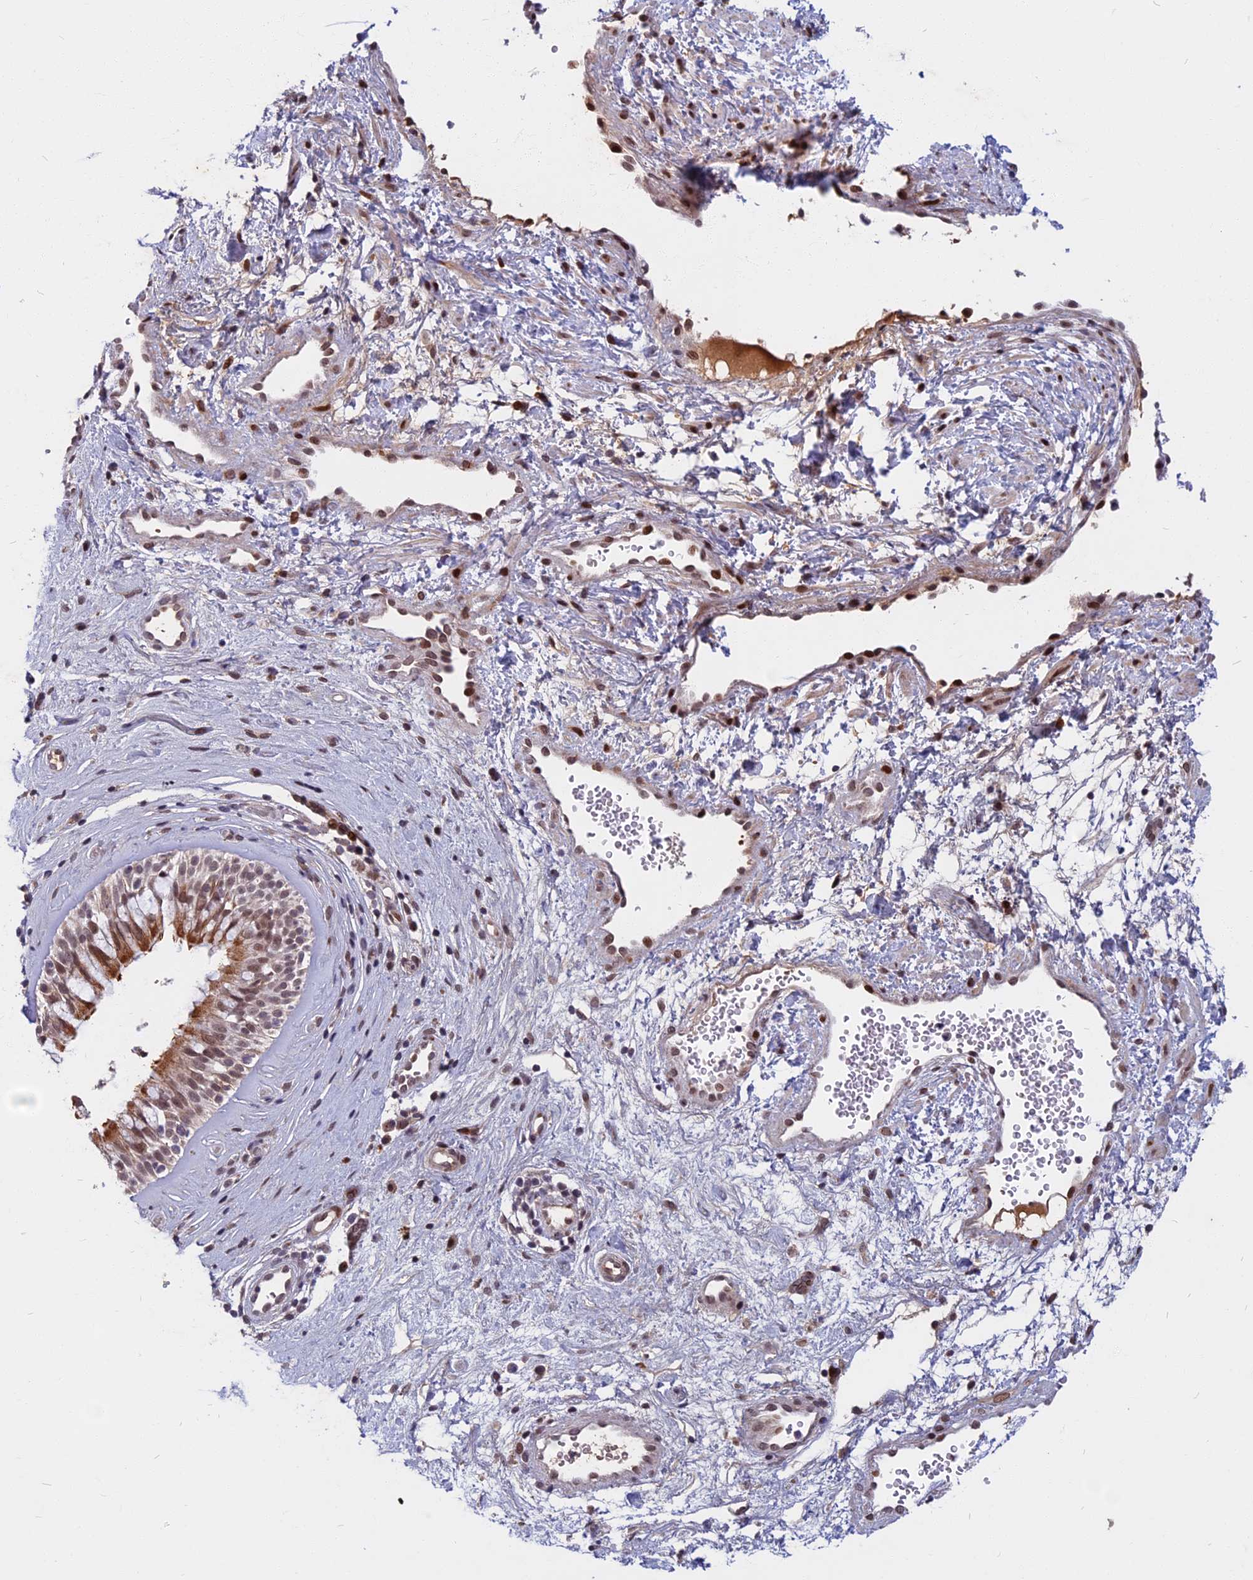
{"staining": {"intensity": "moderate", "quantity": "25%-75%", "location": "cytoplasmic/membranous,nuclear"}, "tissue": "nasopharynx", "cell_type": "Respiratory epithelial cells", "image_type": "normal", "snomed": [{"axis": "morphology", "description": "Normal tissue, NOS"}, {"axis": "topography", "description": "Nasopharynx"}], "caption": "High-power microscopy captured an immunohistochemistry (IHC) histopathology image of unremarkable nasopharynx, revealing moderate cytoplasmic/membranous,nuclear expression in approximately 25%-75% of respiratory epithelial cells. (brown staining indicates protein expression, while blue staining denotes nuclei).", "gene": "CDC7", "patient": {"sex": "male", "age": 32}}